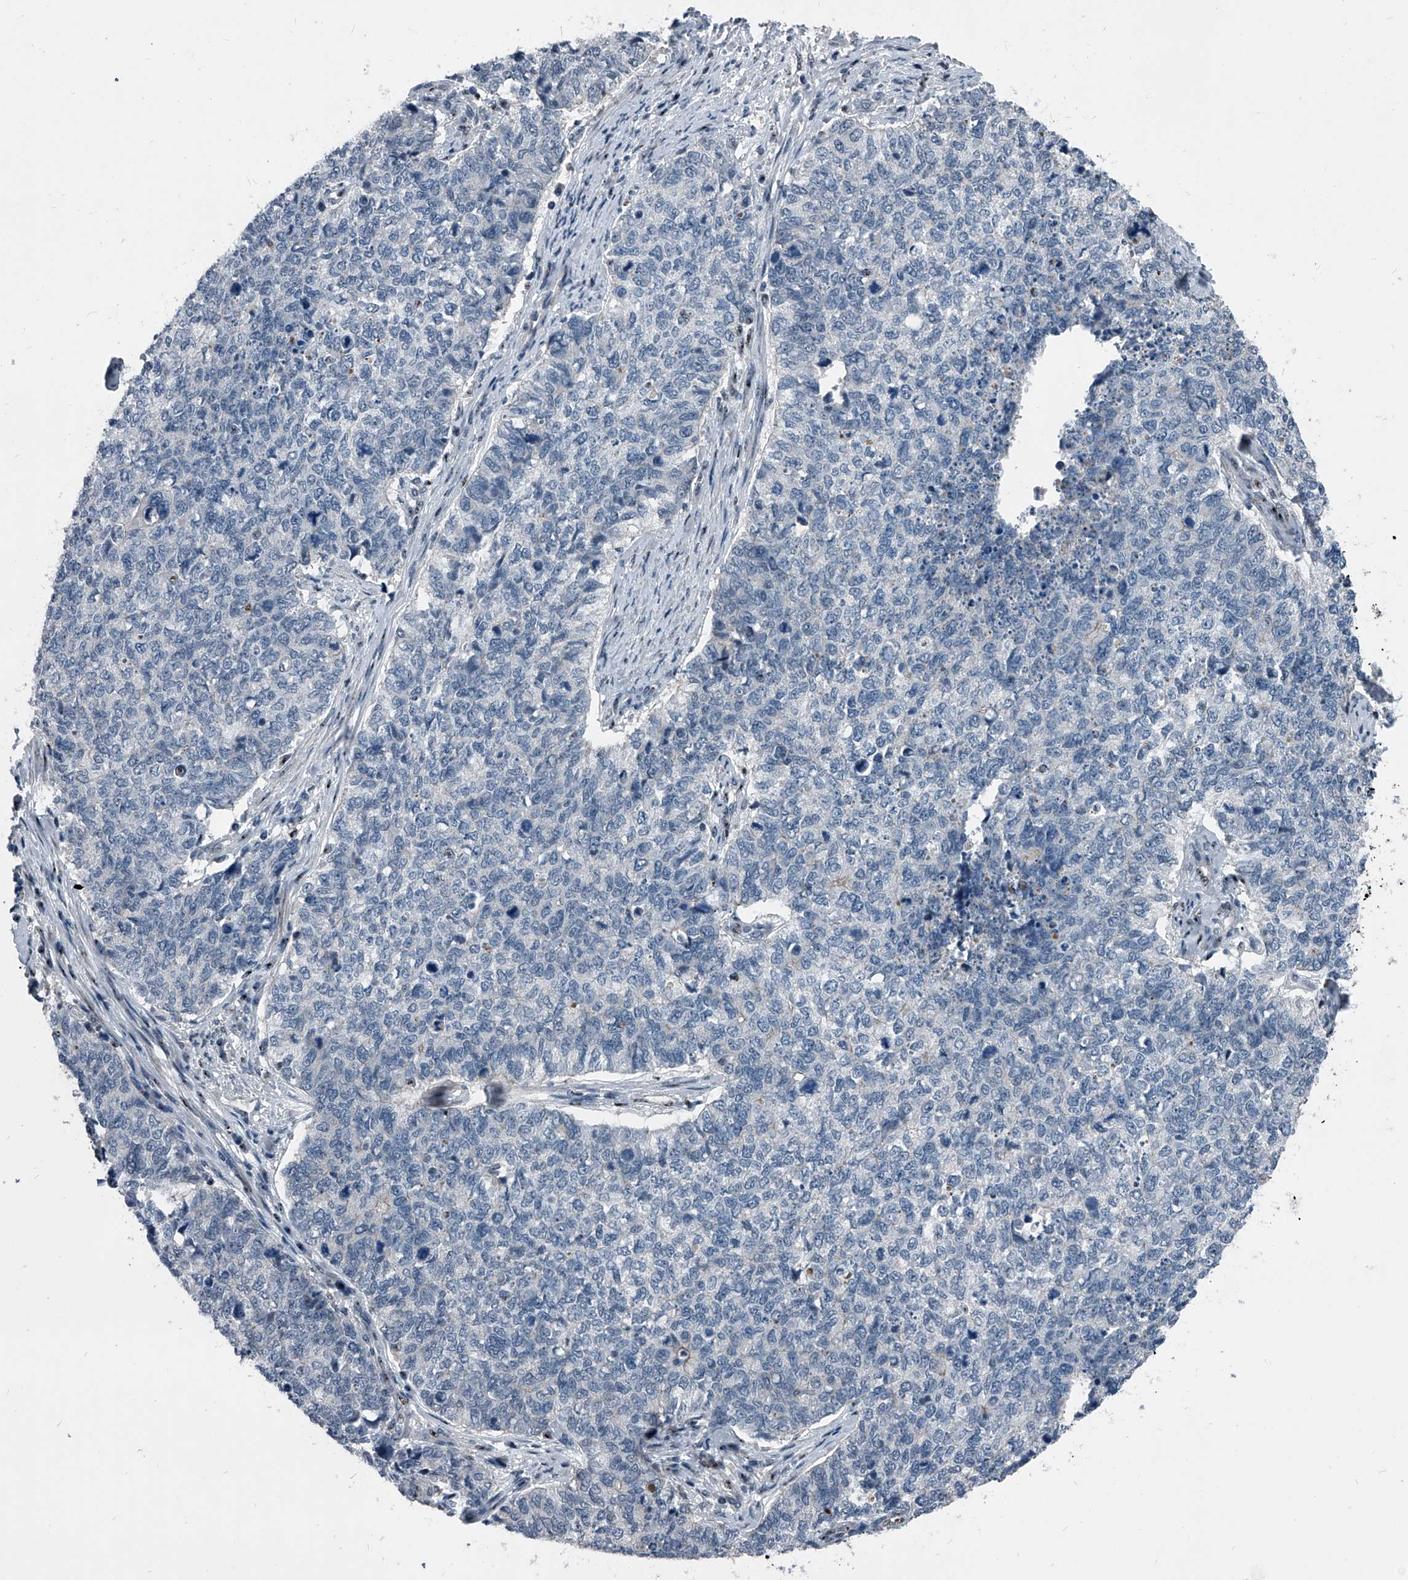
{"staining": {"intensity": "negative", "quantity": "none", "location": "none"}, "tissue": "cervical cancer", "cell_type": "Tumor cells", "image_type": "cancer", "snomed": [{"axis": "morphology", "description": "Squamous cell carcinoma, NOS"}, {"axis": "topography", "description": "Cervix"}], "caption": "Tumor cells show no significant protein staining in cervical squamous cell carcinoma.", "gene": "MEN1", "patient": {"sex": "female", "age": 63}}